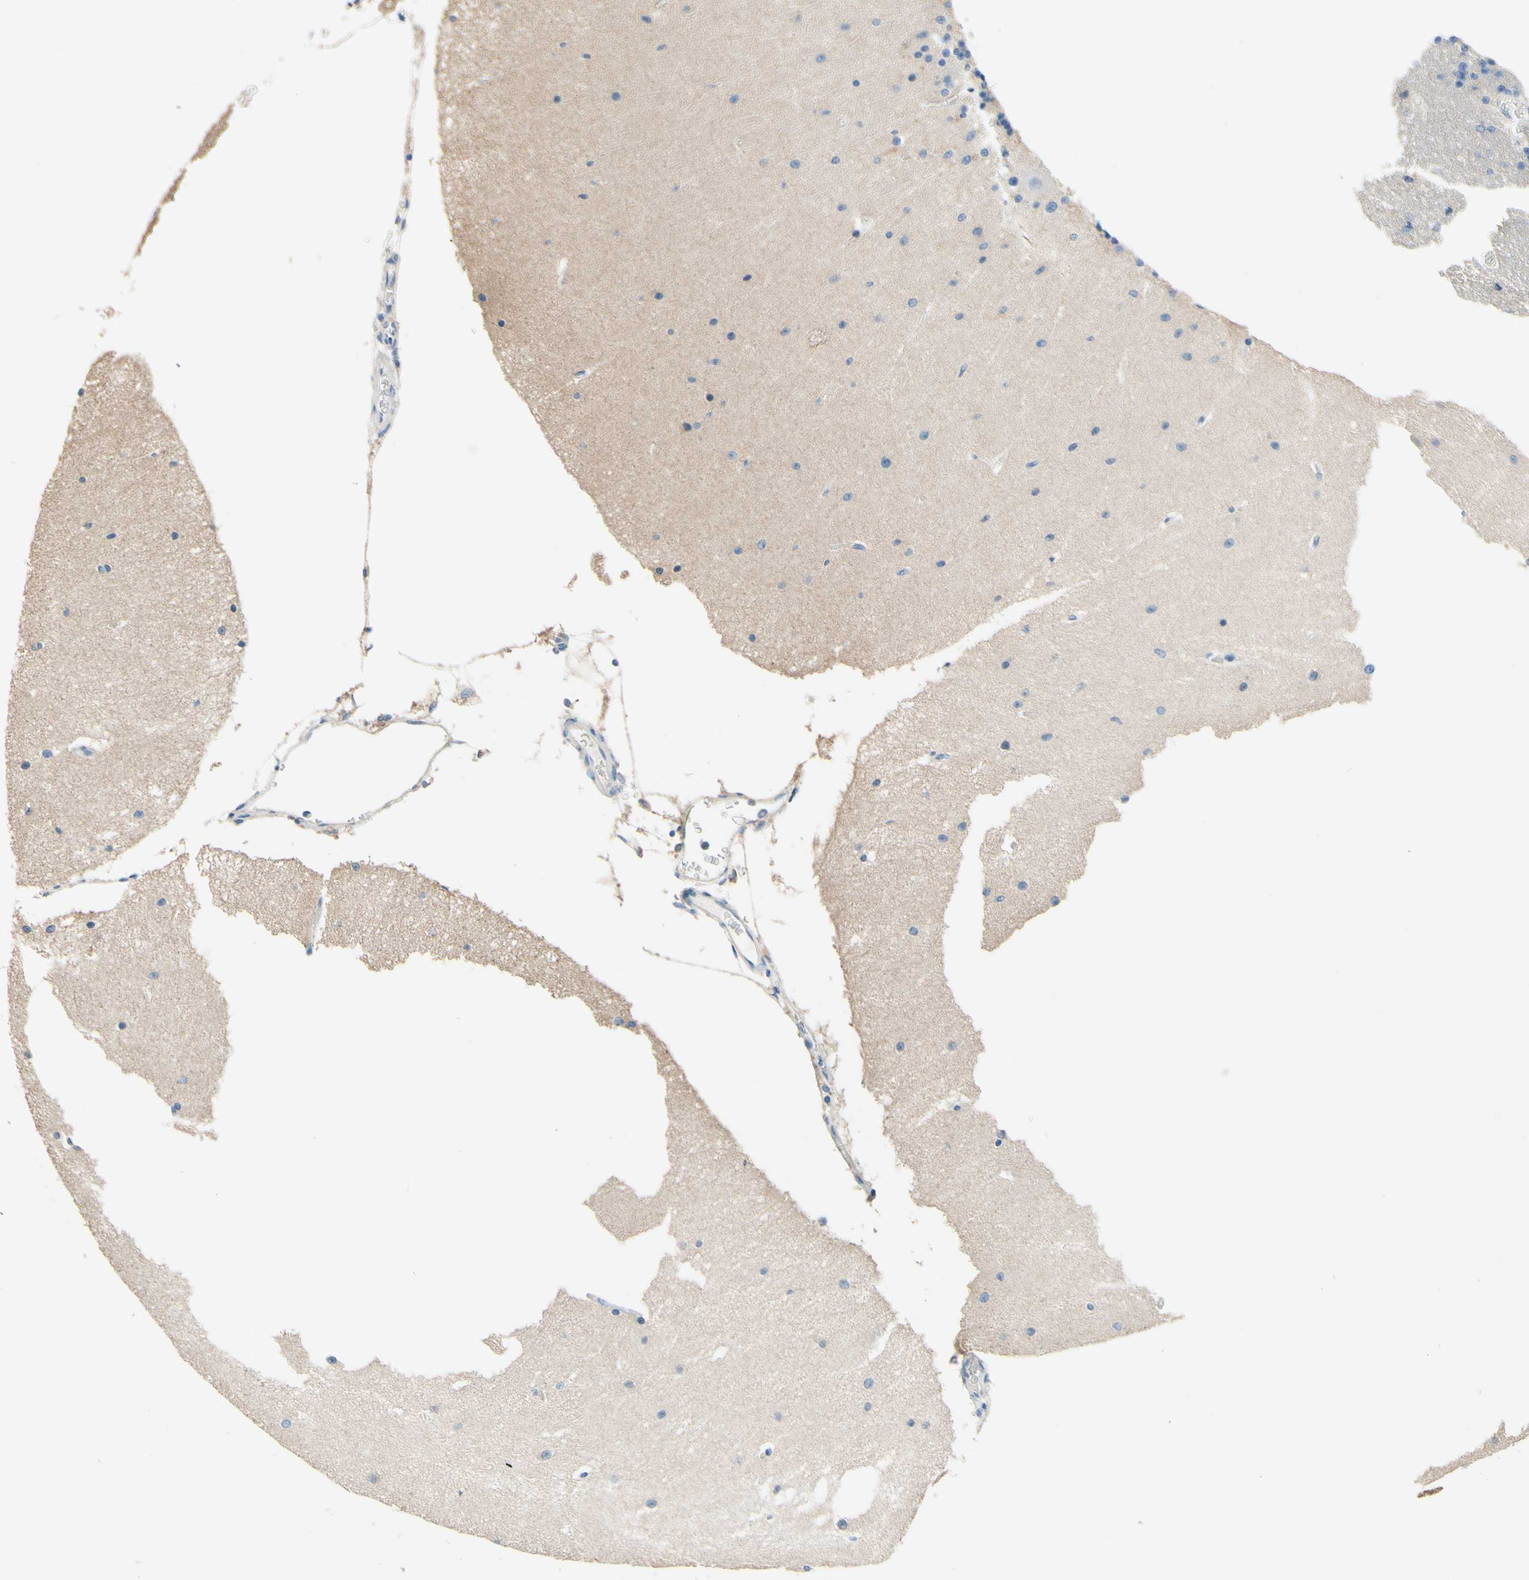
{"staining": {"intensity": "negative", "quantity": "none", "location": "none"}, "tissue": "cerebellum", "cell_type": "Cells in granular layer", "image_type": "normal", "snomed": [{"axis": "morphology", "description": "Normal tissue, NOS"}, {"axis": "topography", "description": "Cerebellum"}], "caption": "Protein analysis of normal cerebellum exhibits no significant positivity in cells in granular layer.", "gene": "PASD1", "patient": {"sex": "female", "age": 54}}